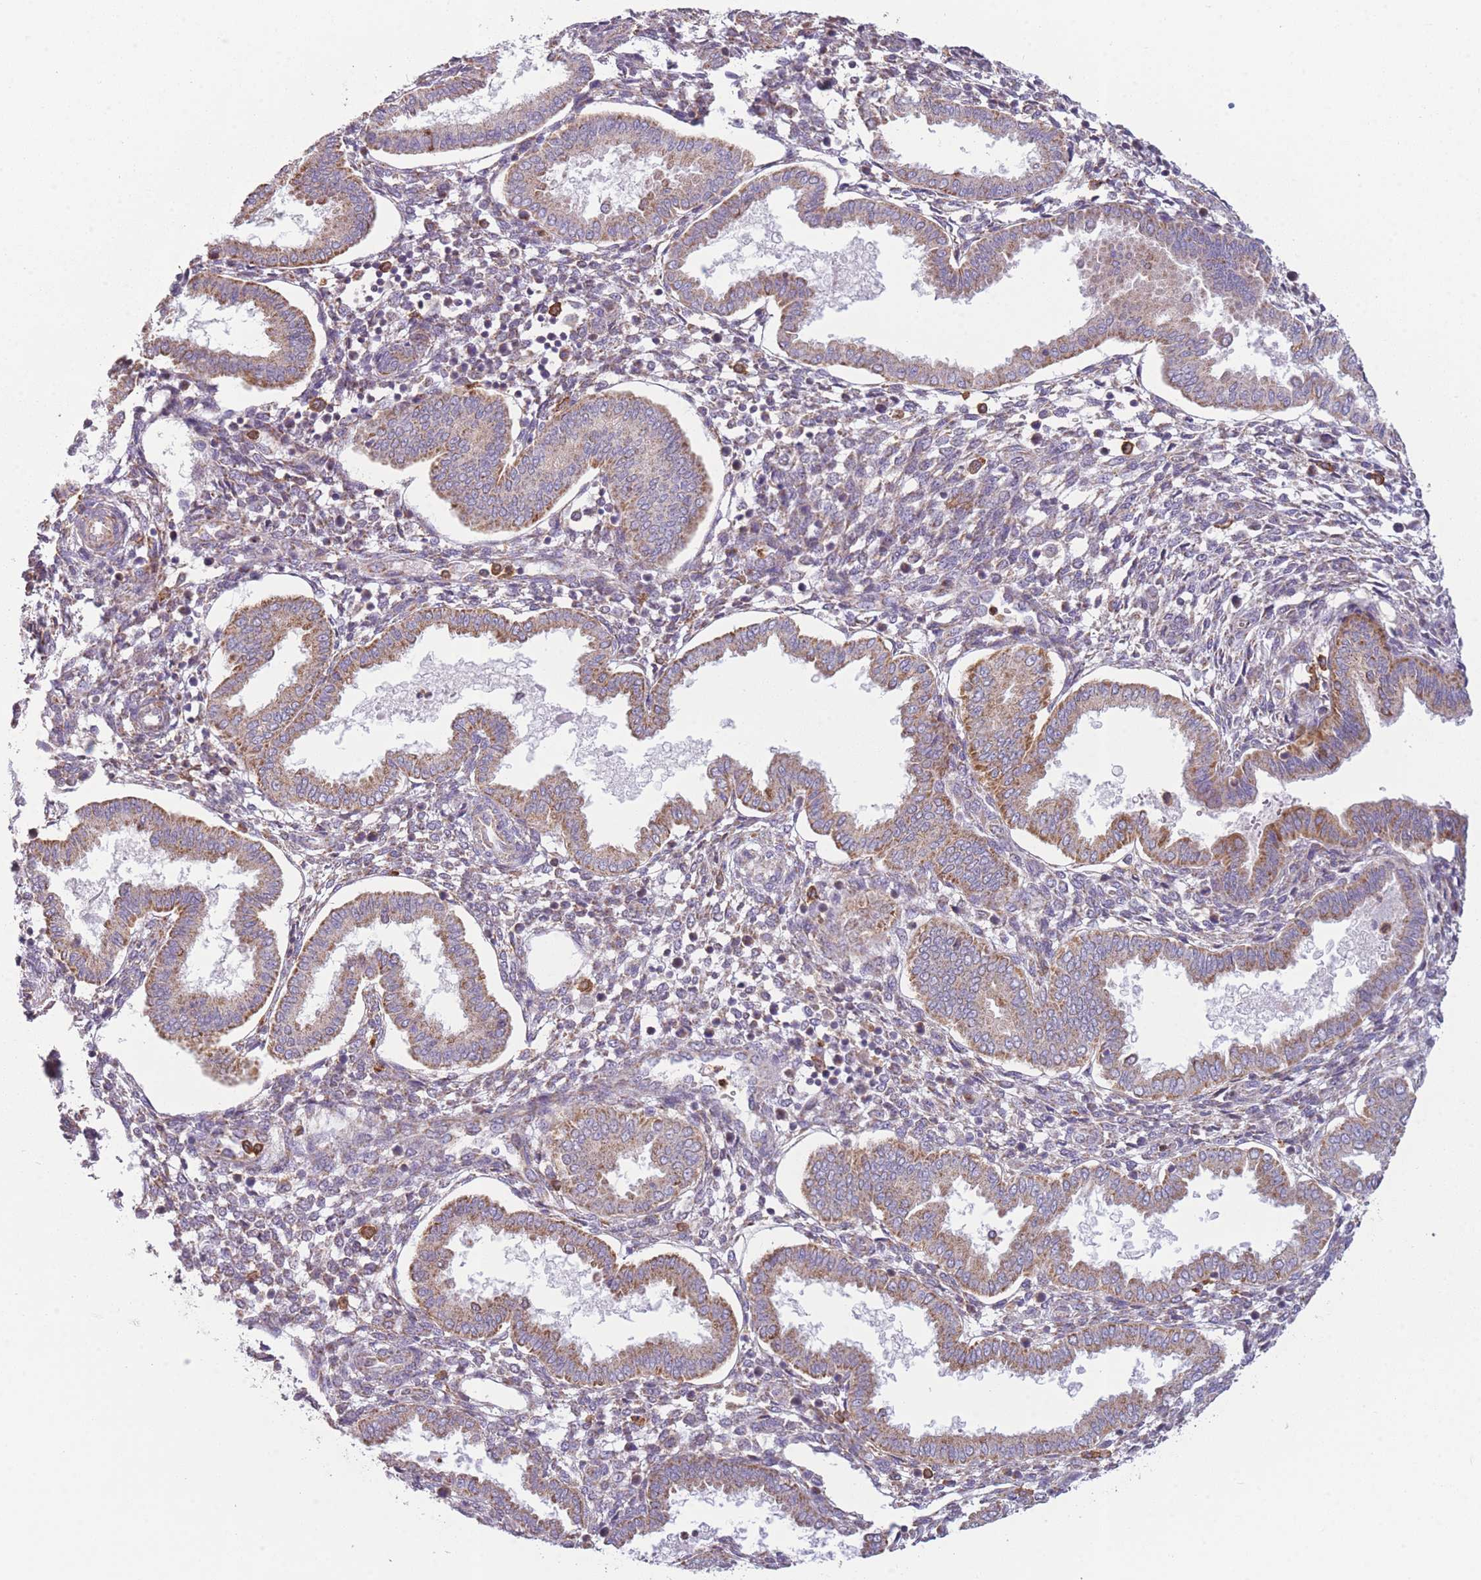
{"staining": {"intensity": "weak", "quantity": "<25%", "location": "cytoplasmic/membranous"}, "tissue": "endometrium", "cell_type": "Cells in endometrial stroma", "image_type": "normal", "snomed": [{"axis": "morphology", "description": "Normal tissue, NOS"}, {"axis": "topography", "description": "Endometrium"}], "caption": "Immunohistochemistry (IHC) micrograph of unremarkable endometrium: endometrium stained with DAB (3,3'-diaminobenzidine) demonstrates no significant protein staining in cells in endometrial stroma. Nuclei are stained in blue.", "gene": "PRAM1", "patient": {"sex": "female", "age": 24}}